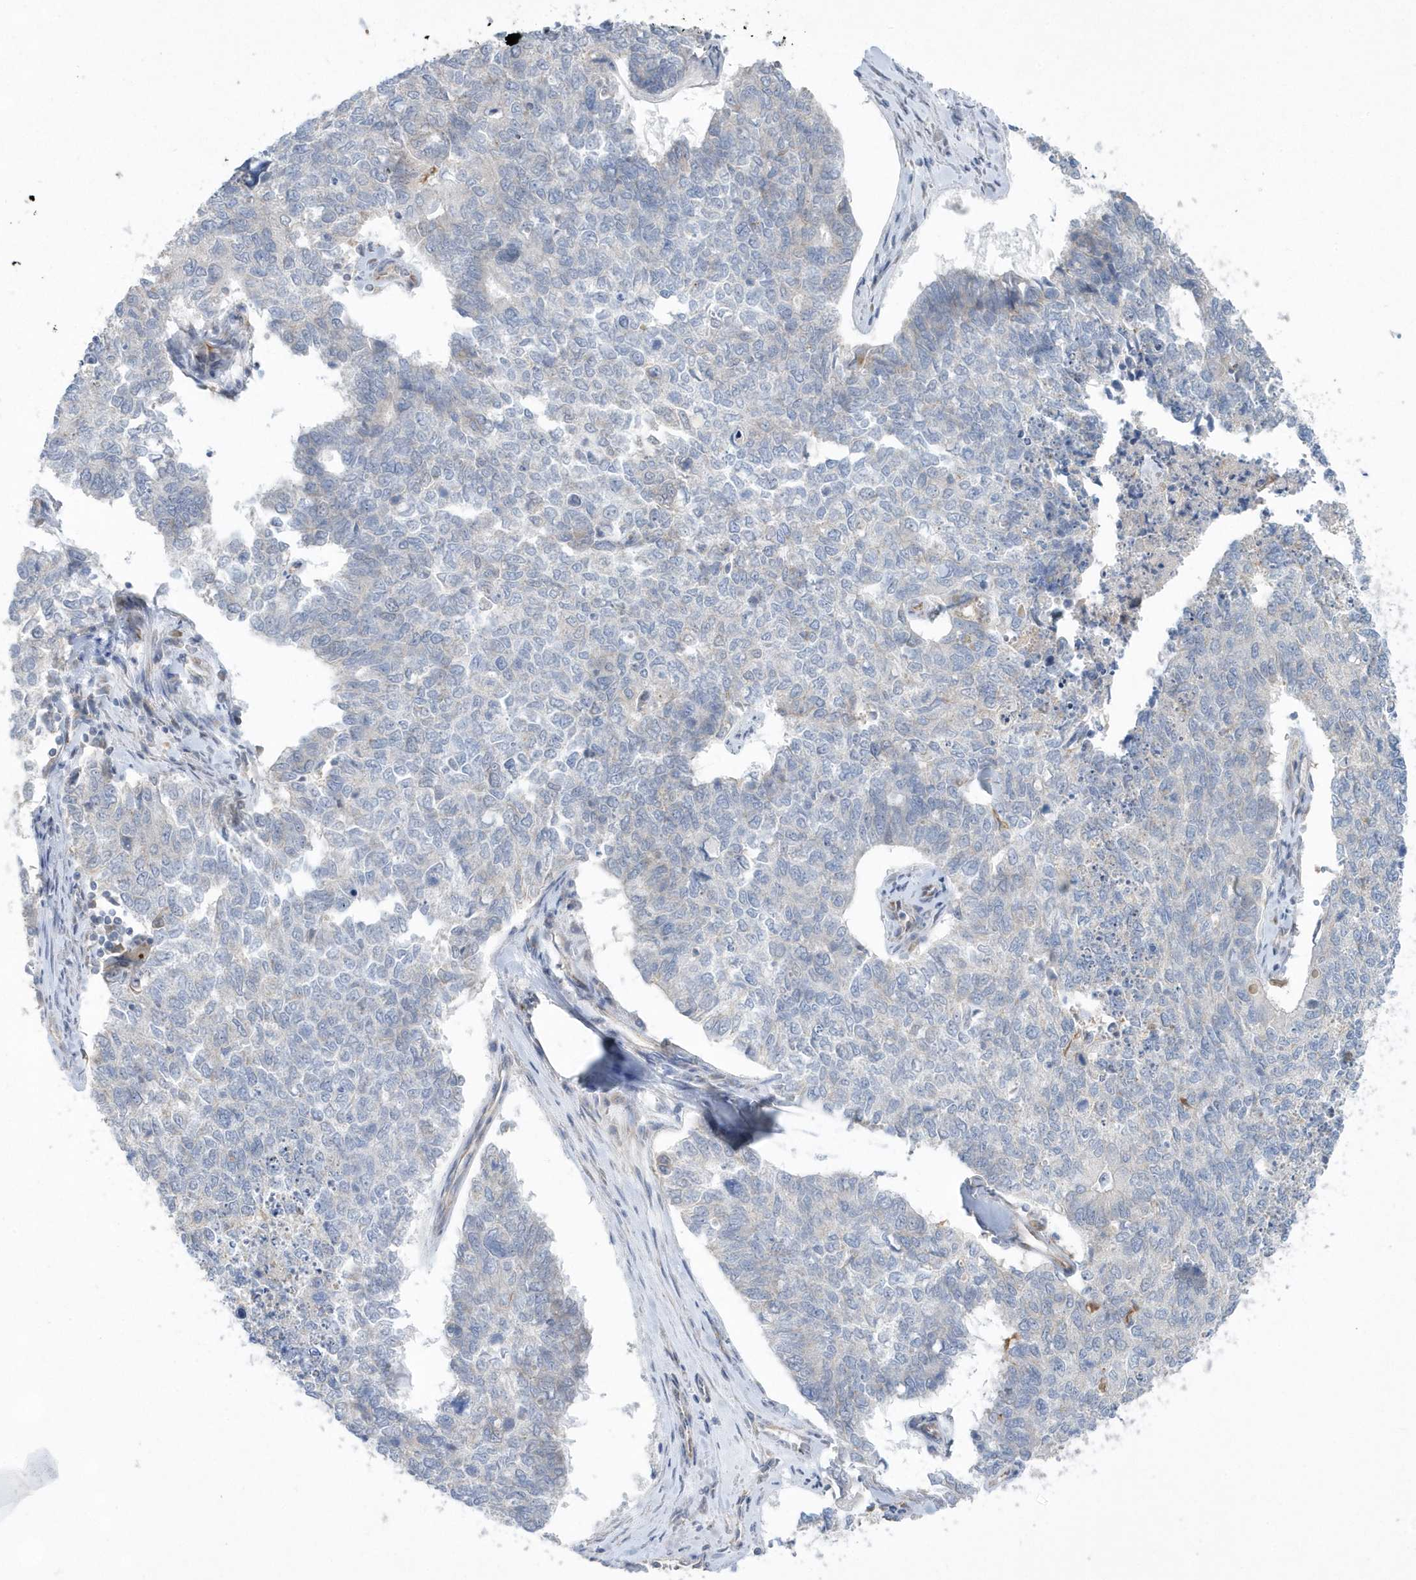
{"staining": {"intensity": "negative", "quantity": "none", "location": "none"}, "tissue": "cervical cancer", "cell_type": "Tumor cells", "image_type": "cancer", "snomed": [{"axis": "morphology", "description": "Squamous cell carcinoma, NOS"}, {"axis": "topography", "description": "Cervix"}], "caption": "Cervical cancer was stained to show a protein in brown. There is no significant staining in tumor cells.", "gene": "RAB17", "patient": {"sex": "female", "age": 63}}